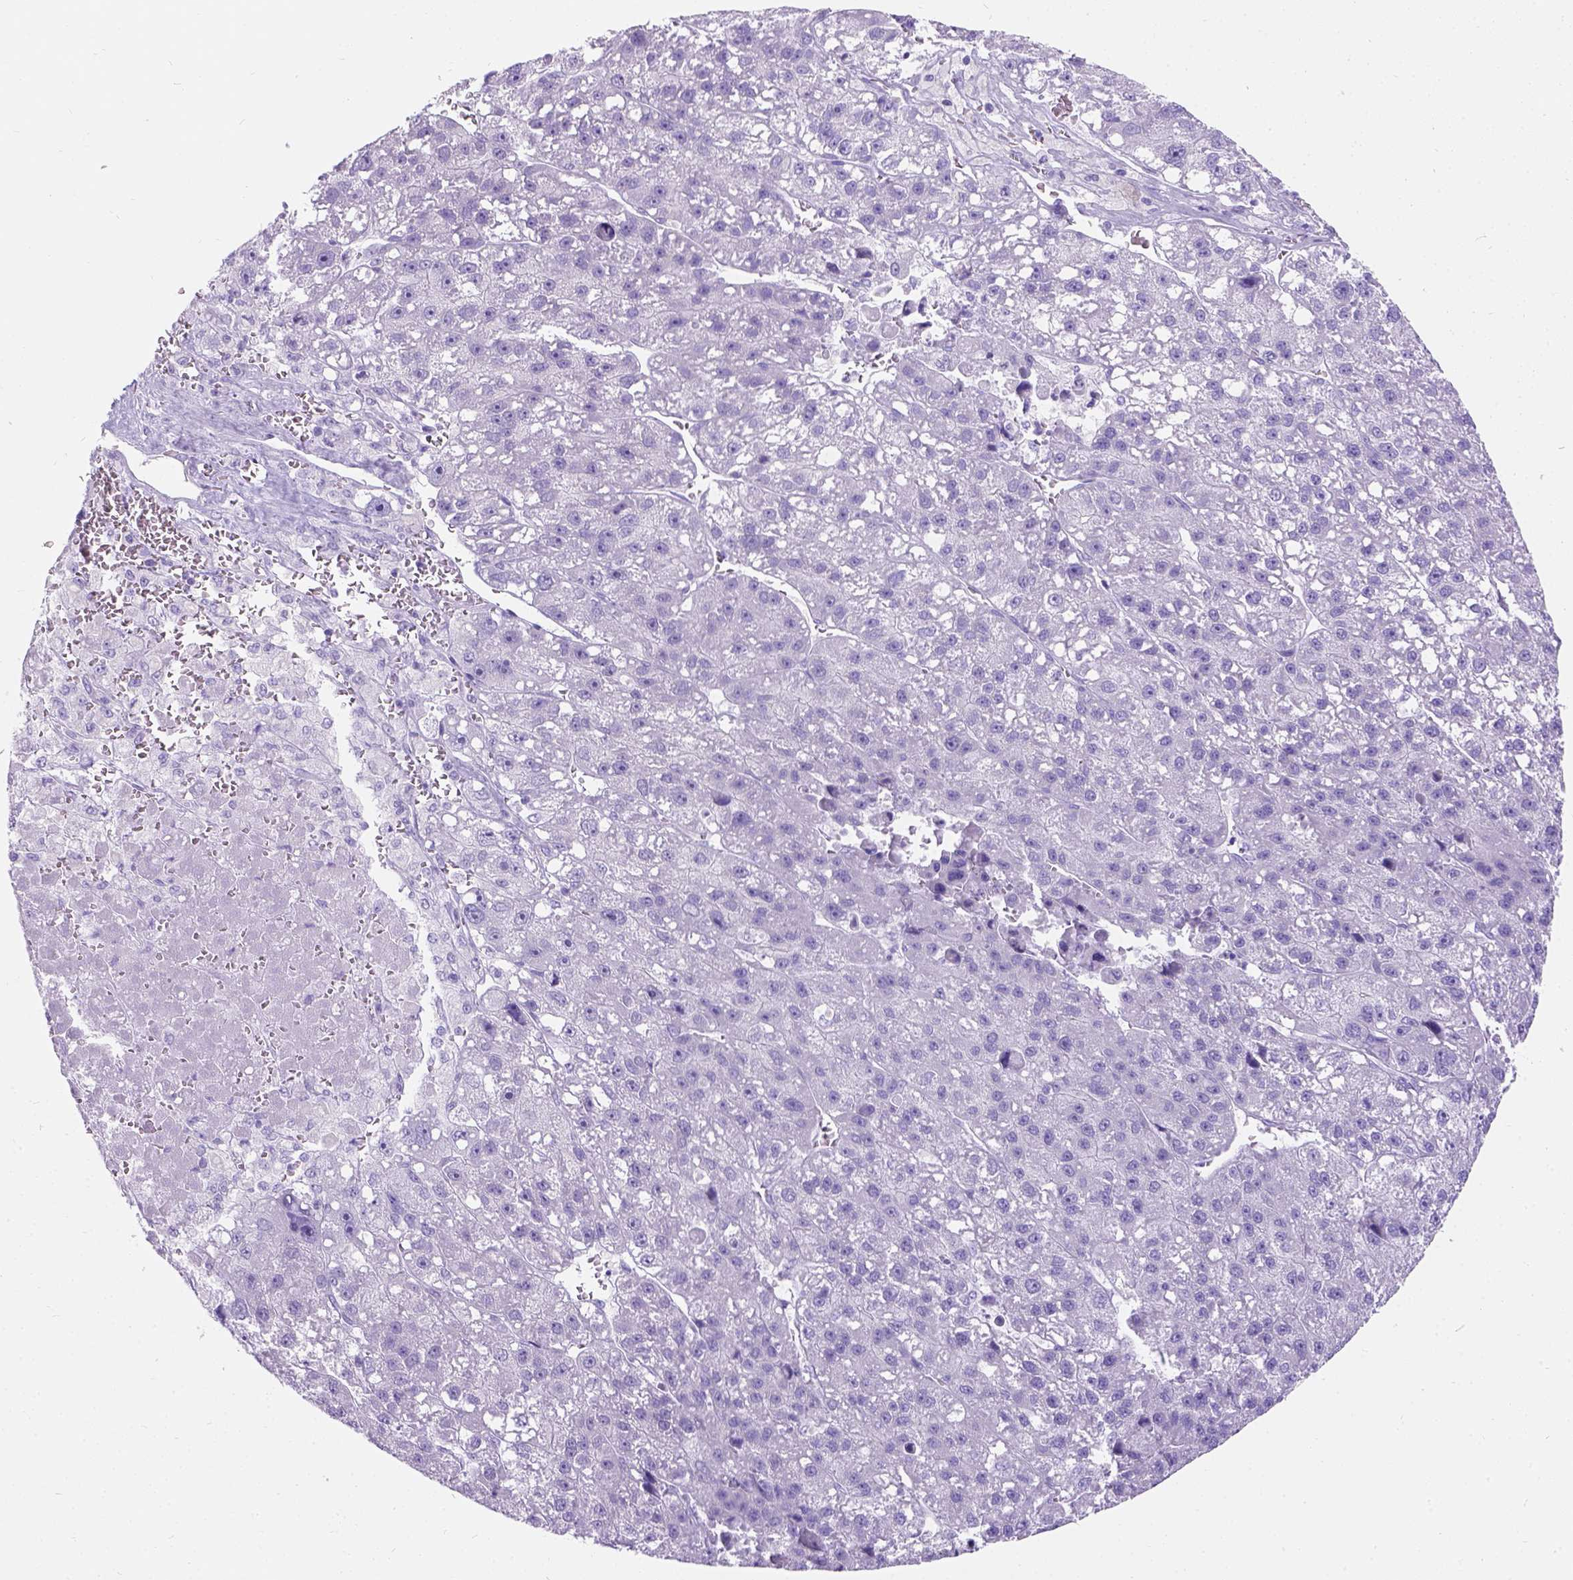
{"staining": {"intensity": "negative", "quantity": "none", "location": "none"}, "tissue": "liver cancer", "cell_type": "Tumor cells", "image_type": "cancer", "snomed": [{"axis": "morphology", "description": "Carcinoma, Hepatocellular, NOS"}, {"axis": "topography", "description": "Liver"}], "caption": "IHC histopathology image of human liver hepatocellular carcinoma stained for a protein (brown), which reveals no positivity in tumor cells. (DAB (3,3'-diaminobenzidine) immunohistochemistry (IHC), high magnification).", "gene": "C7orf57", "patient": {"sex": "female", "age": 70}}